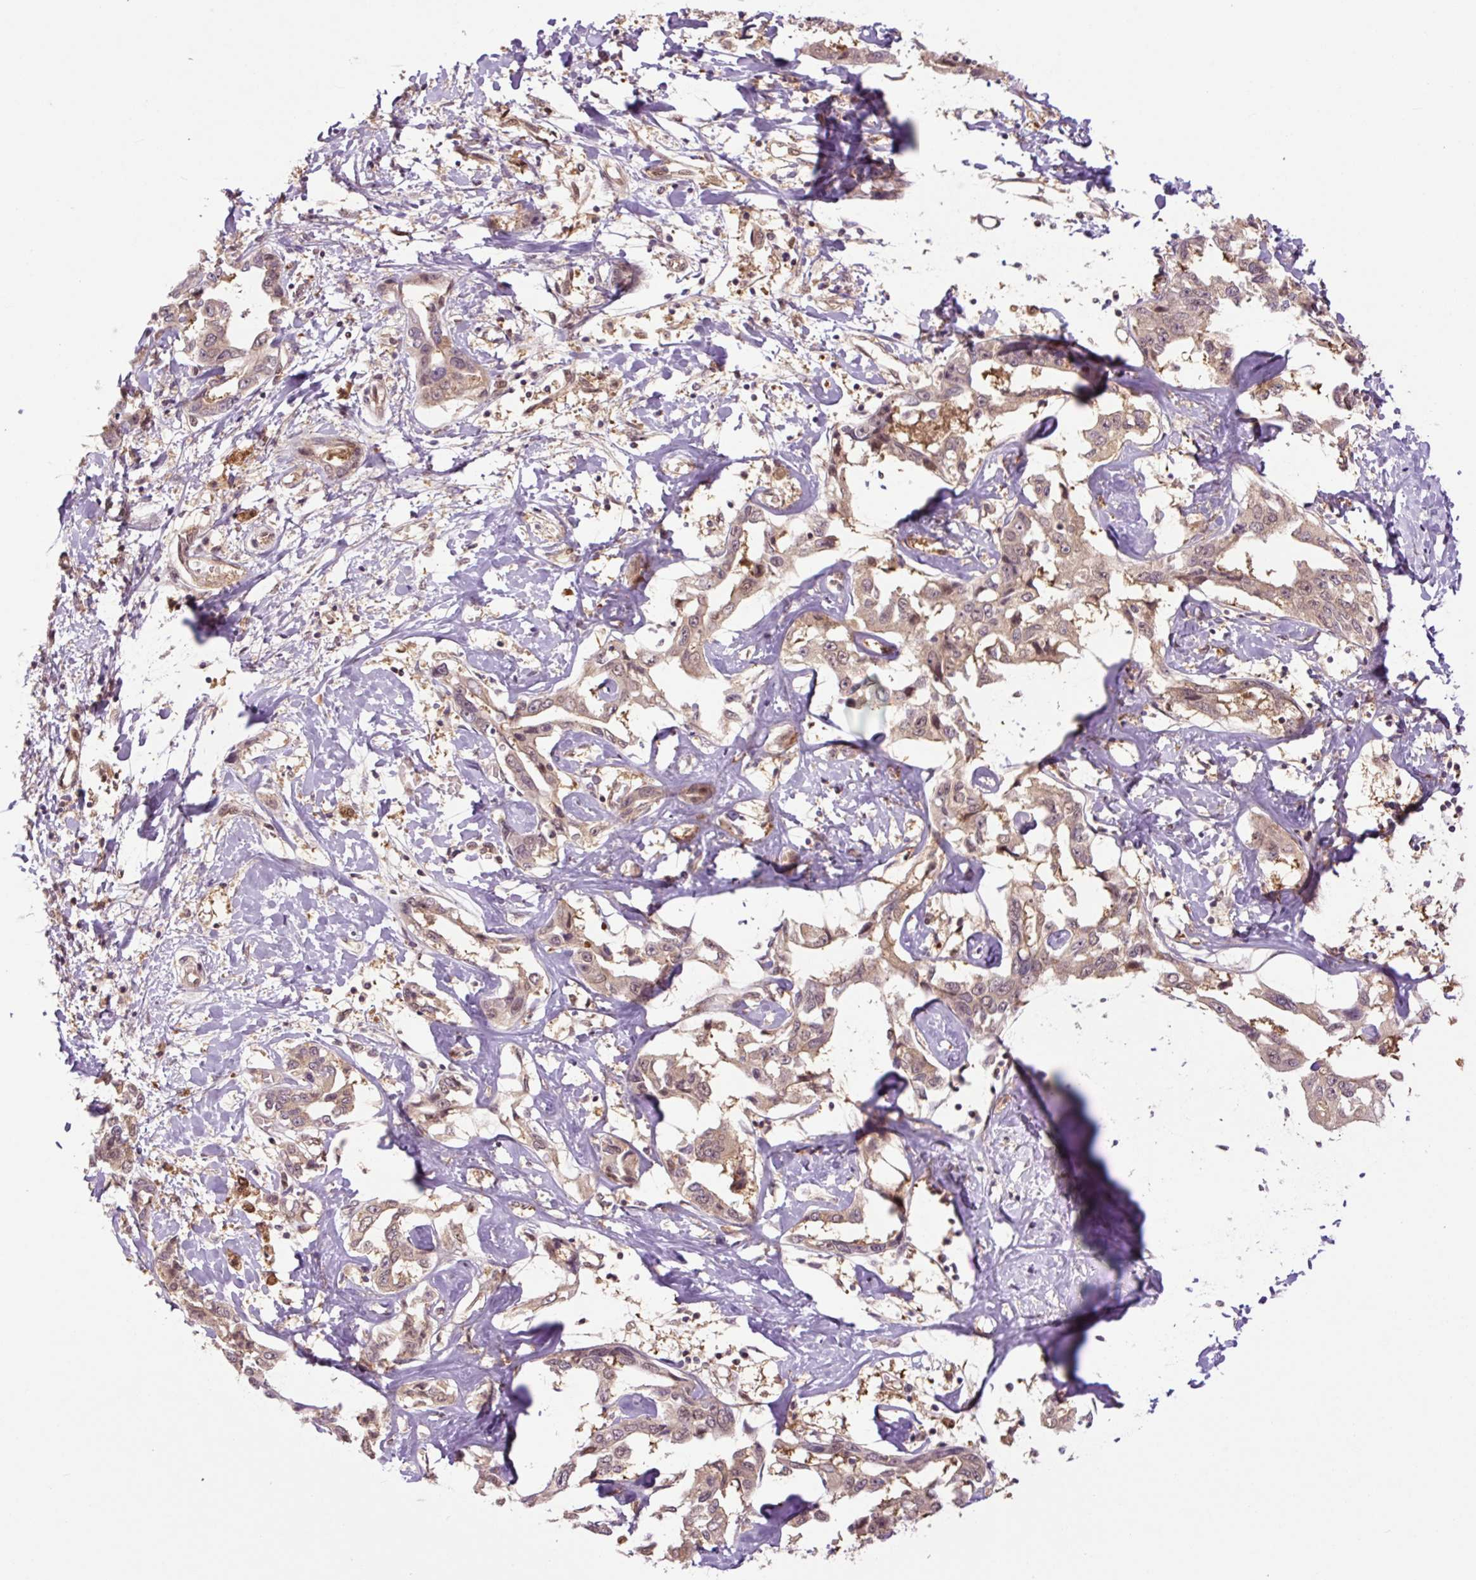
{"staining": {"intensity": "weak", "quantity": ">75%", "location": "cytoplasmic/membranous,nuclear"}, "tissue": "liver cancer", "cell_type": "Tumor cells", "image_type": "cancer", "snomed": [{"axis": "morphology", "description": "Cholangiocarcinoma"}, {"axis": "topography", "description": "Liver"}], "caption": "Weak cytoplasmic/membranous and nuclear expression is identified in about >75% of tumor cells in cholangiocarcinoma (liver). The staining is performed using DAB (3,3'-diaminobenzidine) brown chromogen to label protein expression. The nuclei are counter-stained blue using hematoxylin.", "gene": "TPT1", "patient": {"sex": "male", "age": 59}}